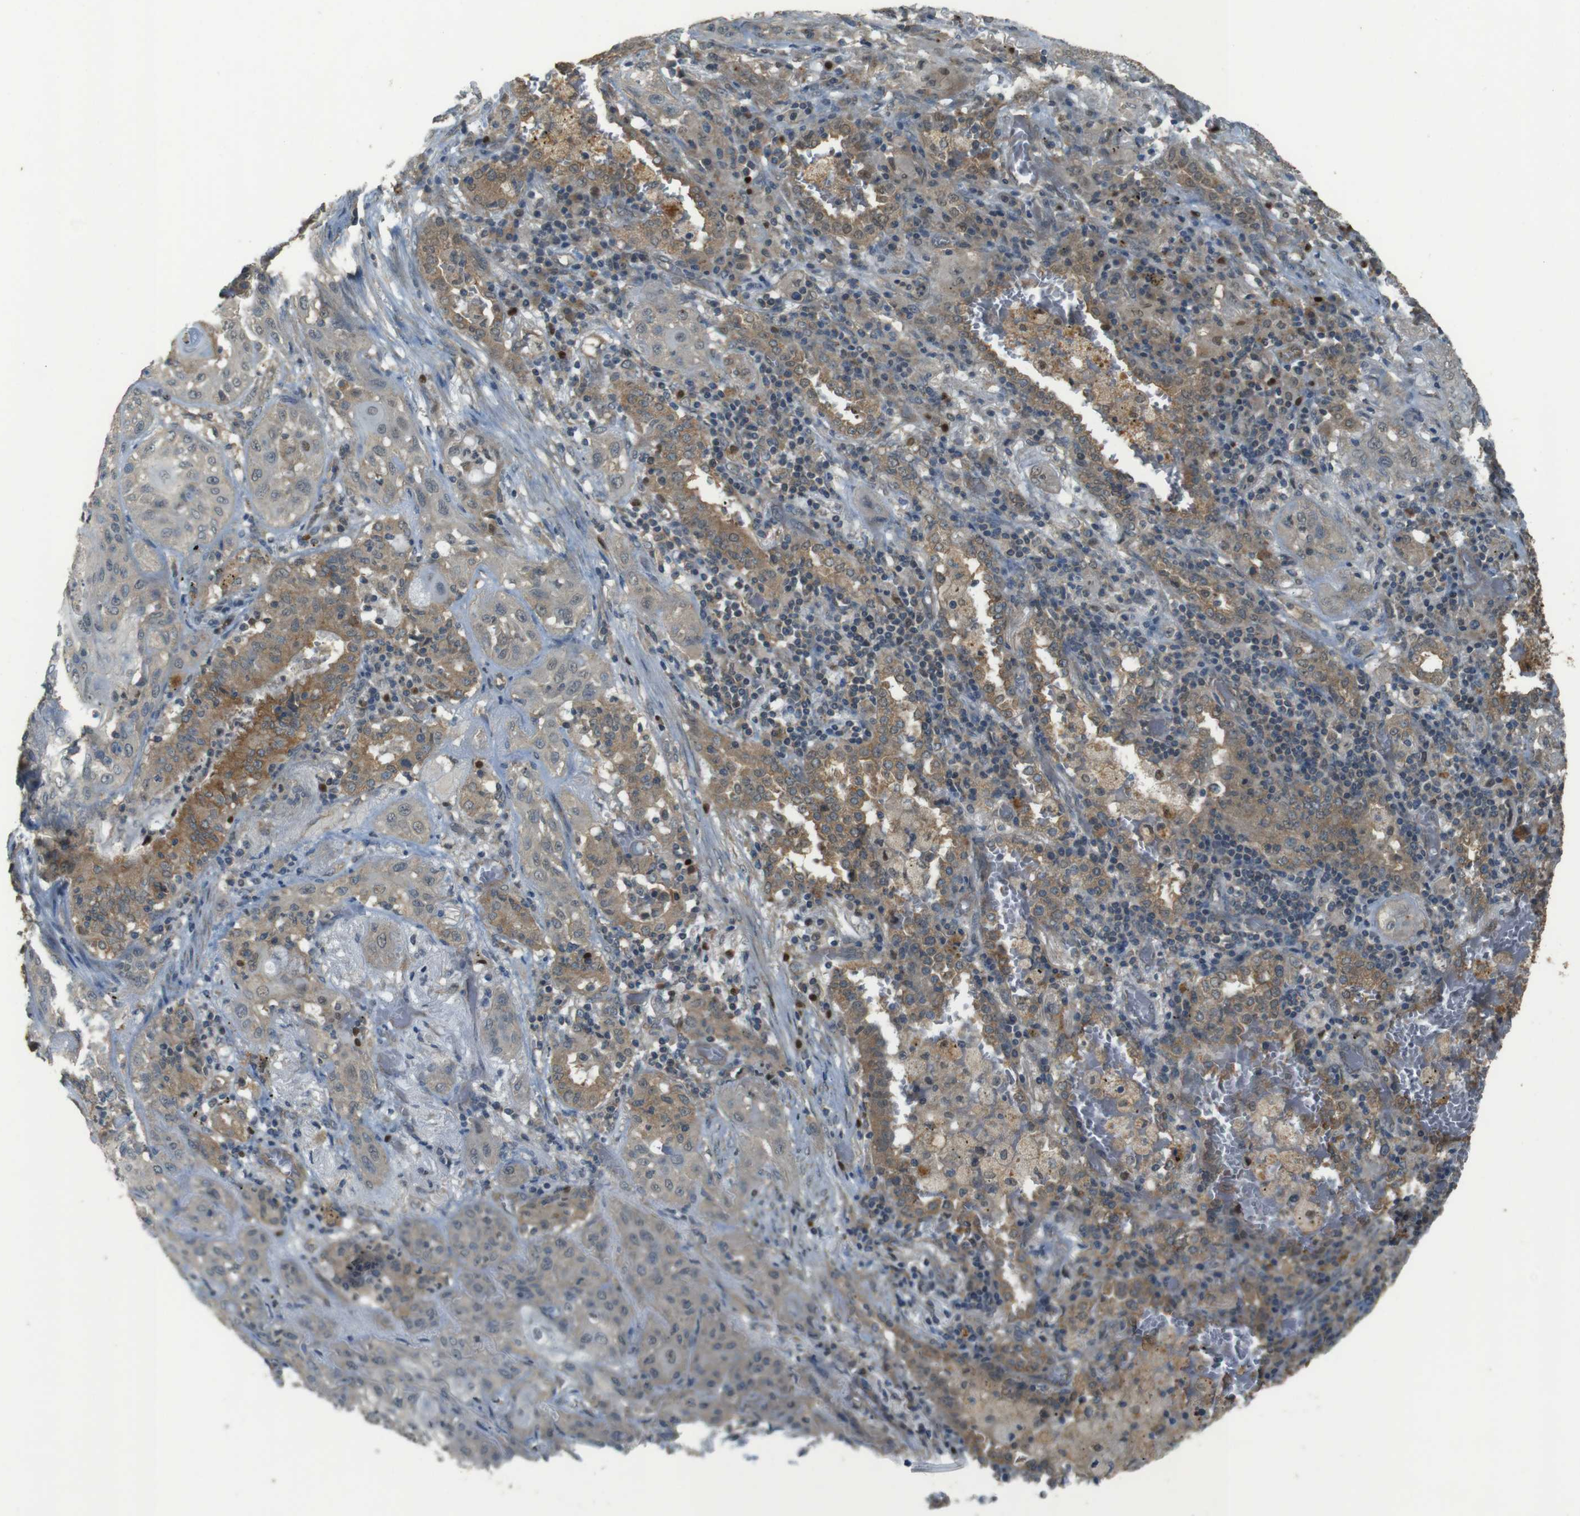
{"staining": {"intensity": "weak", "quantity": ">75%", "location": "cytoplasmic/membranous"}, "tissue": "lung cancer", "cell_type": "Tumor cells", "image_type": "cancer", "snomed": [{"axis": "morphology", "description": "Squamous cell carcinoma, NOS"}, {"axis": "topography", "description": "Lung"}], "caption": "Human lung cancer (squamous cell carcinoma) stained with a brown dye reveals weak cytoplasmic/membranous positive positivity in approximately >75% of tumor cells.", "gene": "ZDHHC20", "patient": {"sex": "female", "age": 47}}